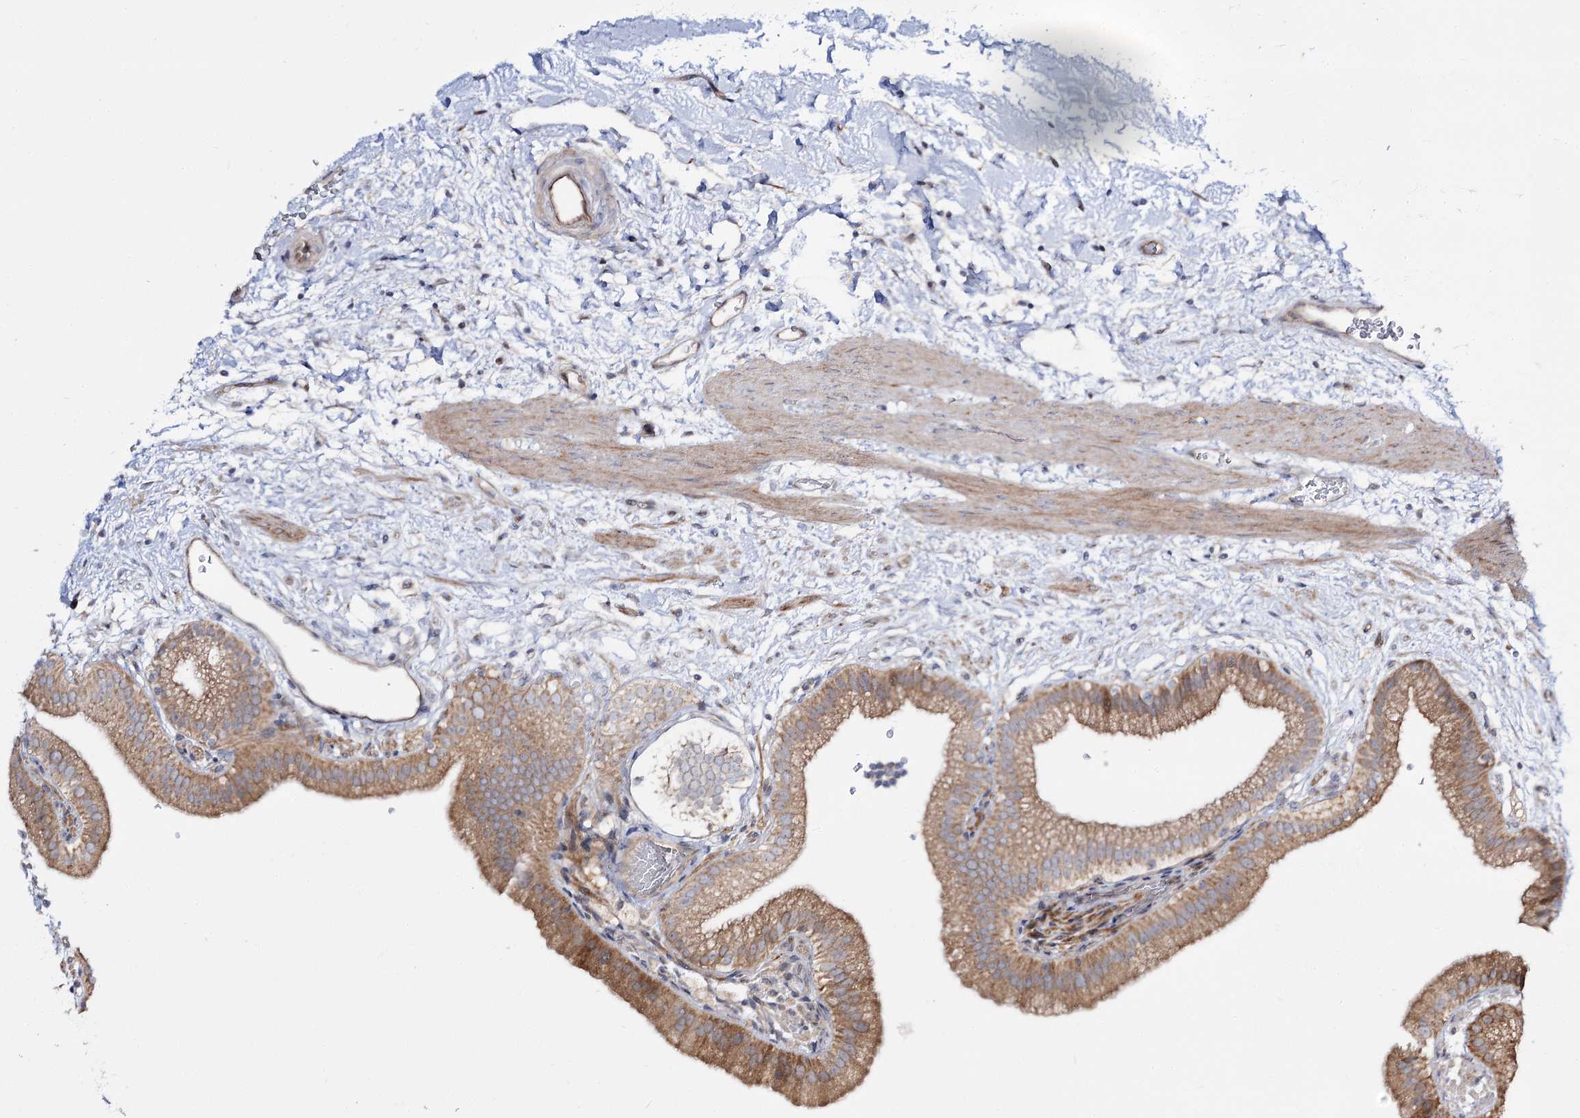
{"staining": {"intensity": "moderate", "quantity": ">75%", "location": "cytoplasmic/membranous"}, "tissue": "gallbladder", "cell_type": "Glandular cells", "image_type": "normal", "snomed": [{"axis": "morphology", "description": "Normal tissue, NOS"}, {"axis": "topography", "description": "Gallbladder"}], "caption": "Immunohistochemistry (IHC) micrograph of unremarkable gallbladder: gallbladder stained using IHC exhibits medium levels of moderate protein expression localized specifically in the cytoplasmic/membranous of glandular cells, appearing as a cytoplasmic/membranous brown color.", "gene": "C11orf80", "patient": {"sex": "male", "age": 55}}